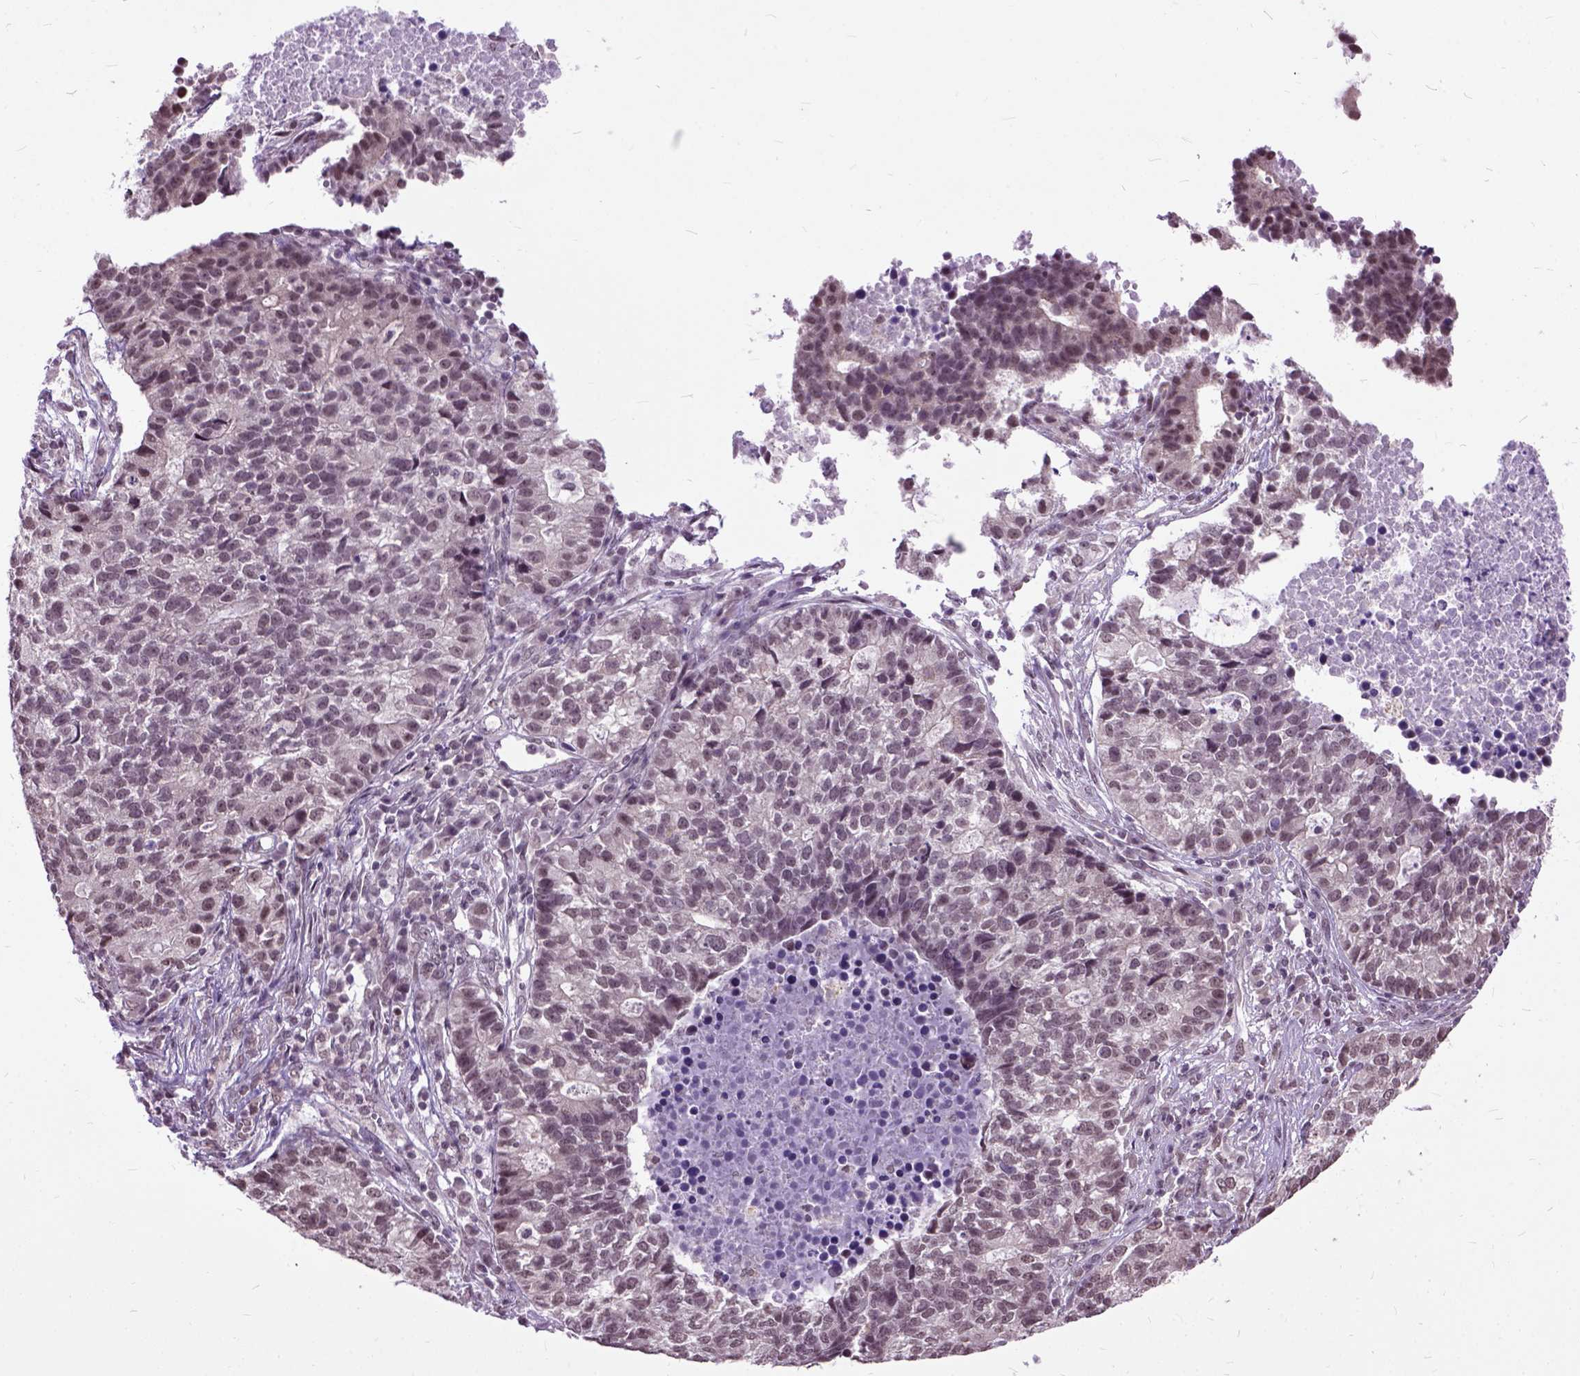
{"staining": {"intensity": "moderate", "quantity": "<25%", "location": "nuclear"}, "tissue": "lung cancer", "cell_type": "Tumor cells", "image_type": "cancer", "snomed": [{"axis": "morphology", "description": "Adenocarcinoma, NOS"}, {"axis": "topography", "description": "Lung"}], "caption": "Immunohistochemical staining of human lung cancer (adenocarcinoma) demonstrates low levels of moderate nuclear expression in about <25% of tumor cells.", "gene": "ORC5", "patient": {"sex": "male", "age": 57}}